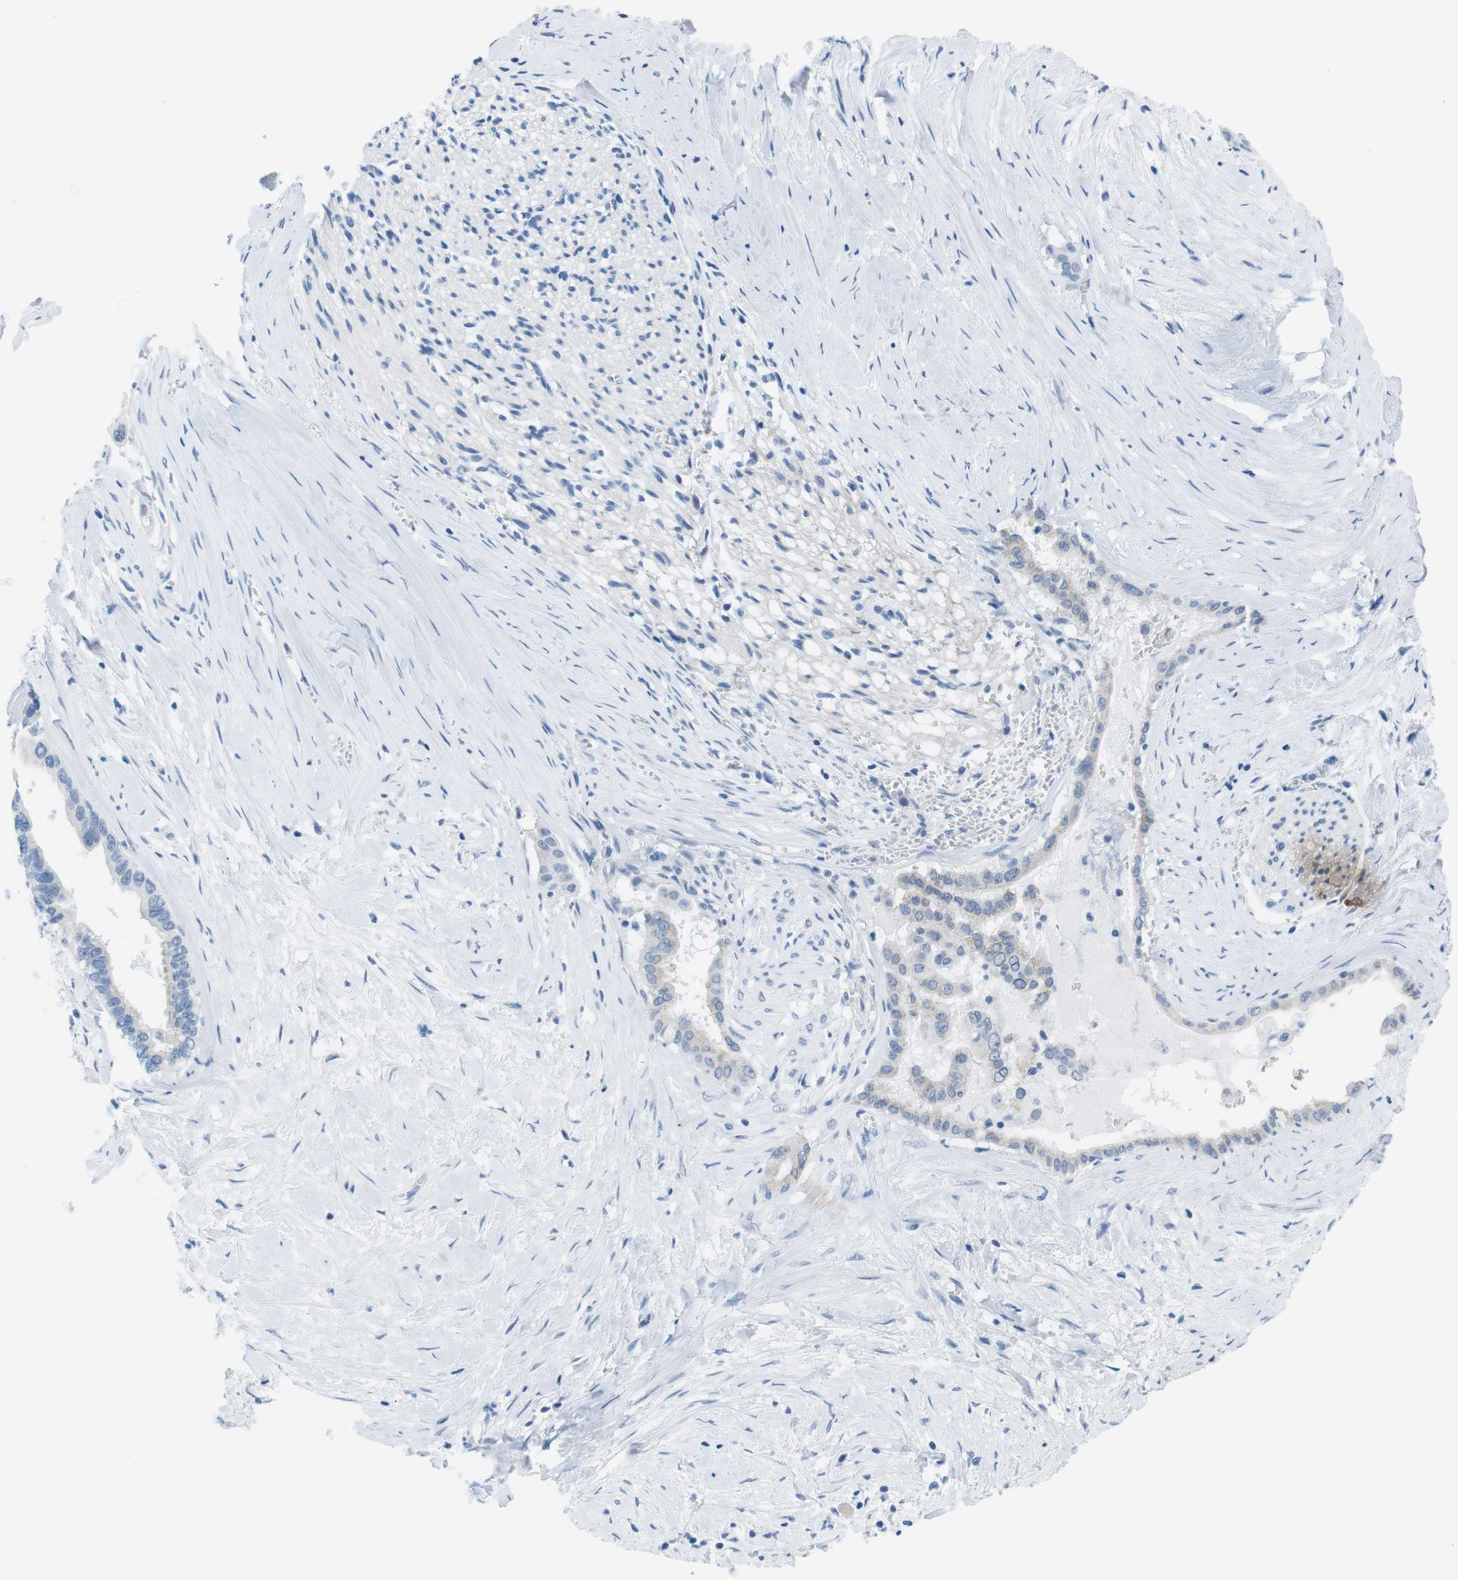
{"staining": {"intensity": "negative", "quantity": "none", "location": "none"}, "tissue": "pancreatic cancer", "cell_type": "Tumor cells", "image_type": "cancer", "snomed": [{"axis": "morphology", "description": "Adenocarcinoma, NOS"}, {"axis": "topography", "description": "Pancreas"}], "caption": "The photomicrograph demonstrates no staining of tumor cells in pancreatic cancer.", "gene": "MUC2", "patient": {"sex": "male", "age": 55}}